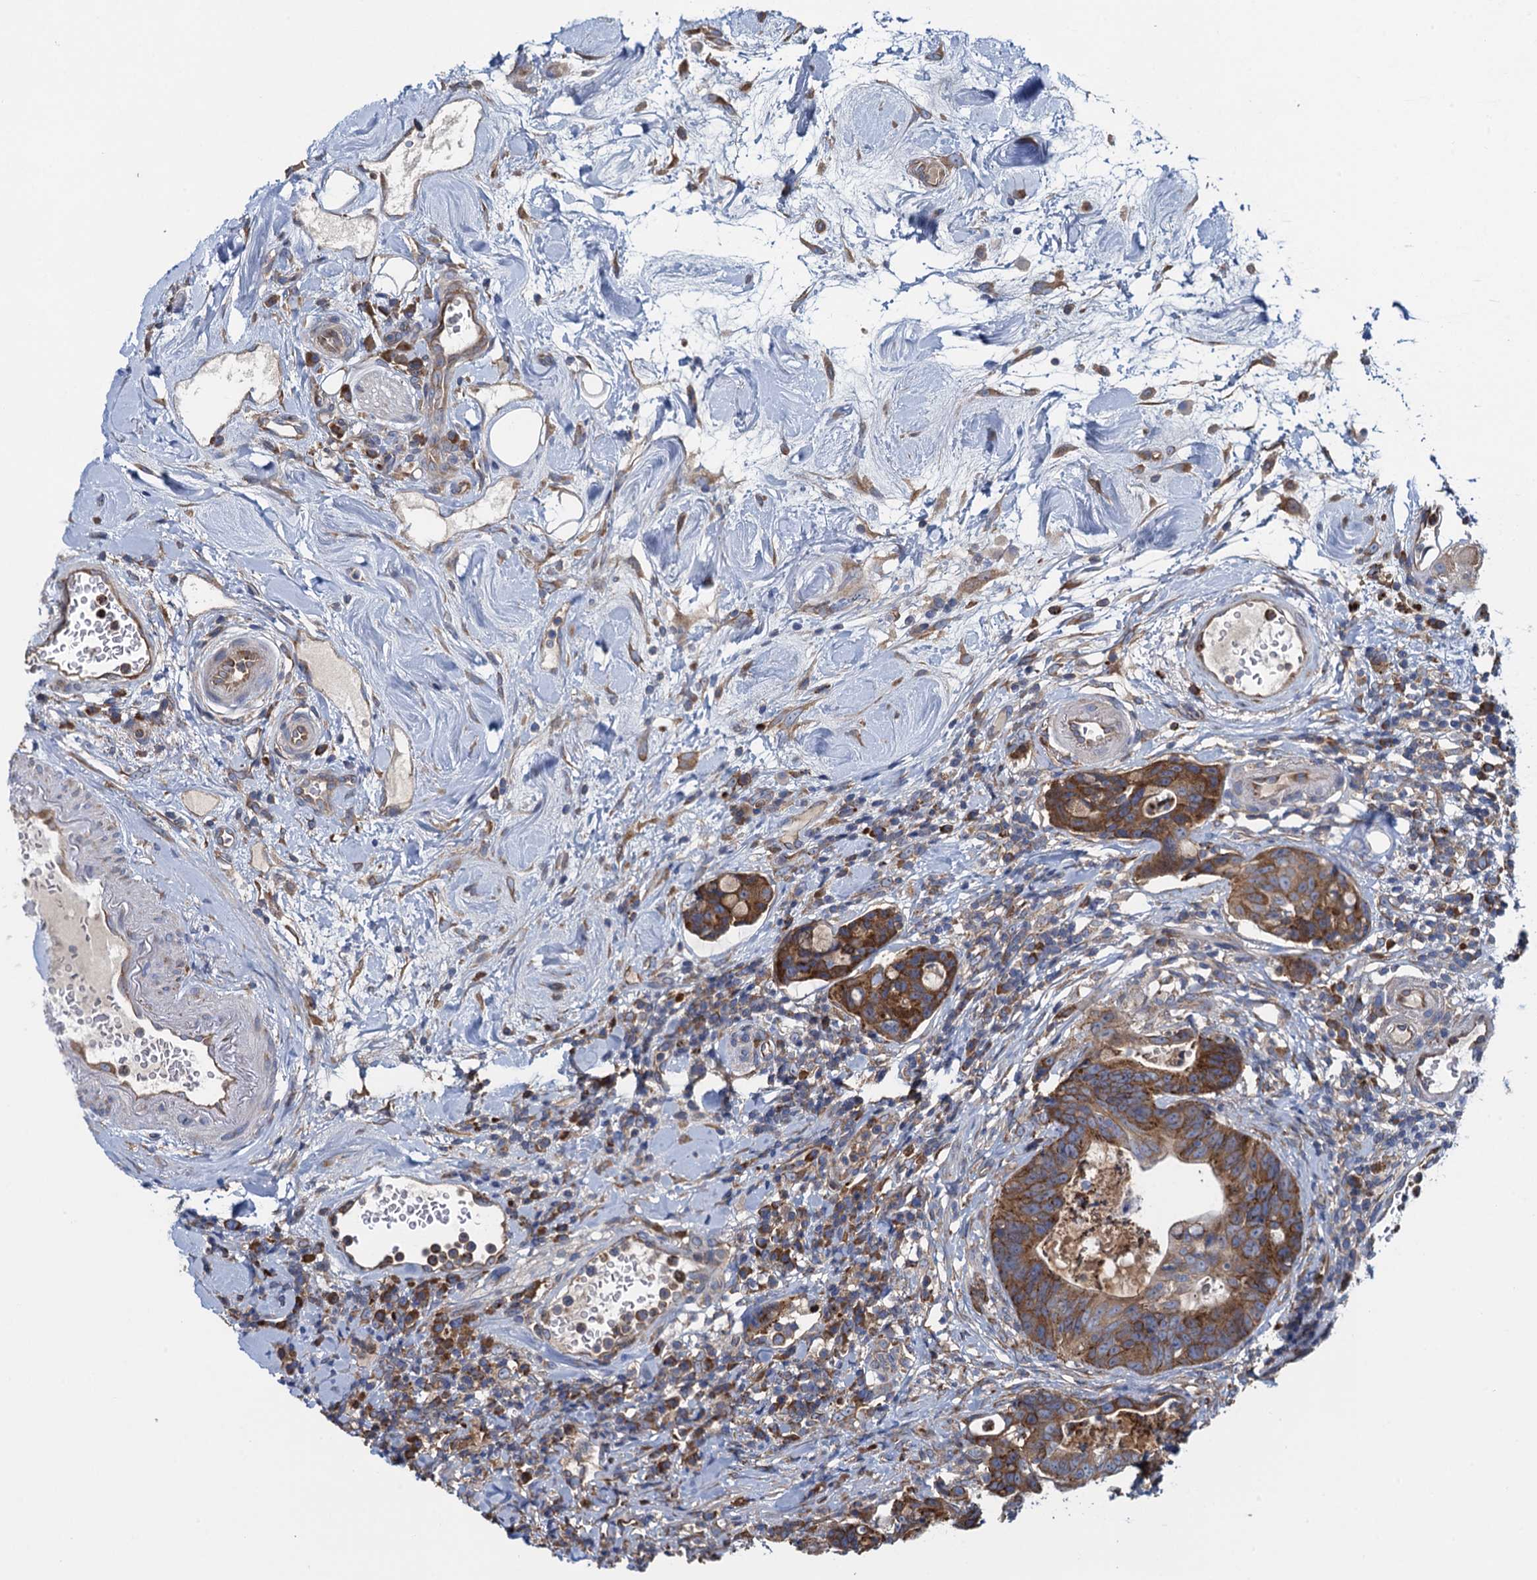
{"staining": {"intensity": "moderate", "quantity": ">75%", "location": "cytoplasmic/membranous"}, "tissue": "colorectal cancer", "cell_type": "Tumor cells", "image_type": "cancer", "snomed": [{"axis": "morphology", "description": "Adenocarcinoma, NOS"}, {"axis": "topography", "description": "Colon"}], "caption": "This is an image of immunohistochemistry staining of colorectal adenocarcinoma, which shows moderate staining in the cytoplasmic/membranous of tumor cells.", "gene": "ADCY9", "patient": {"sex": "female", "age": 82}}